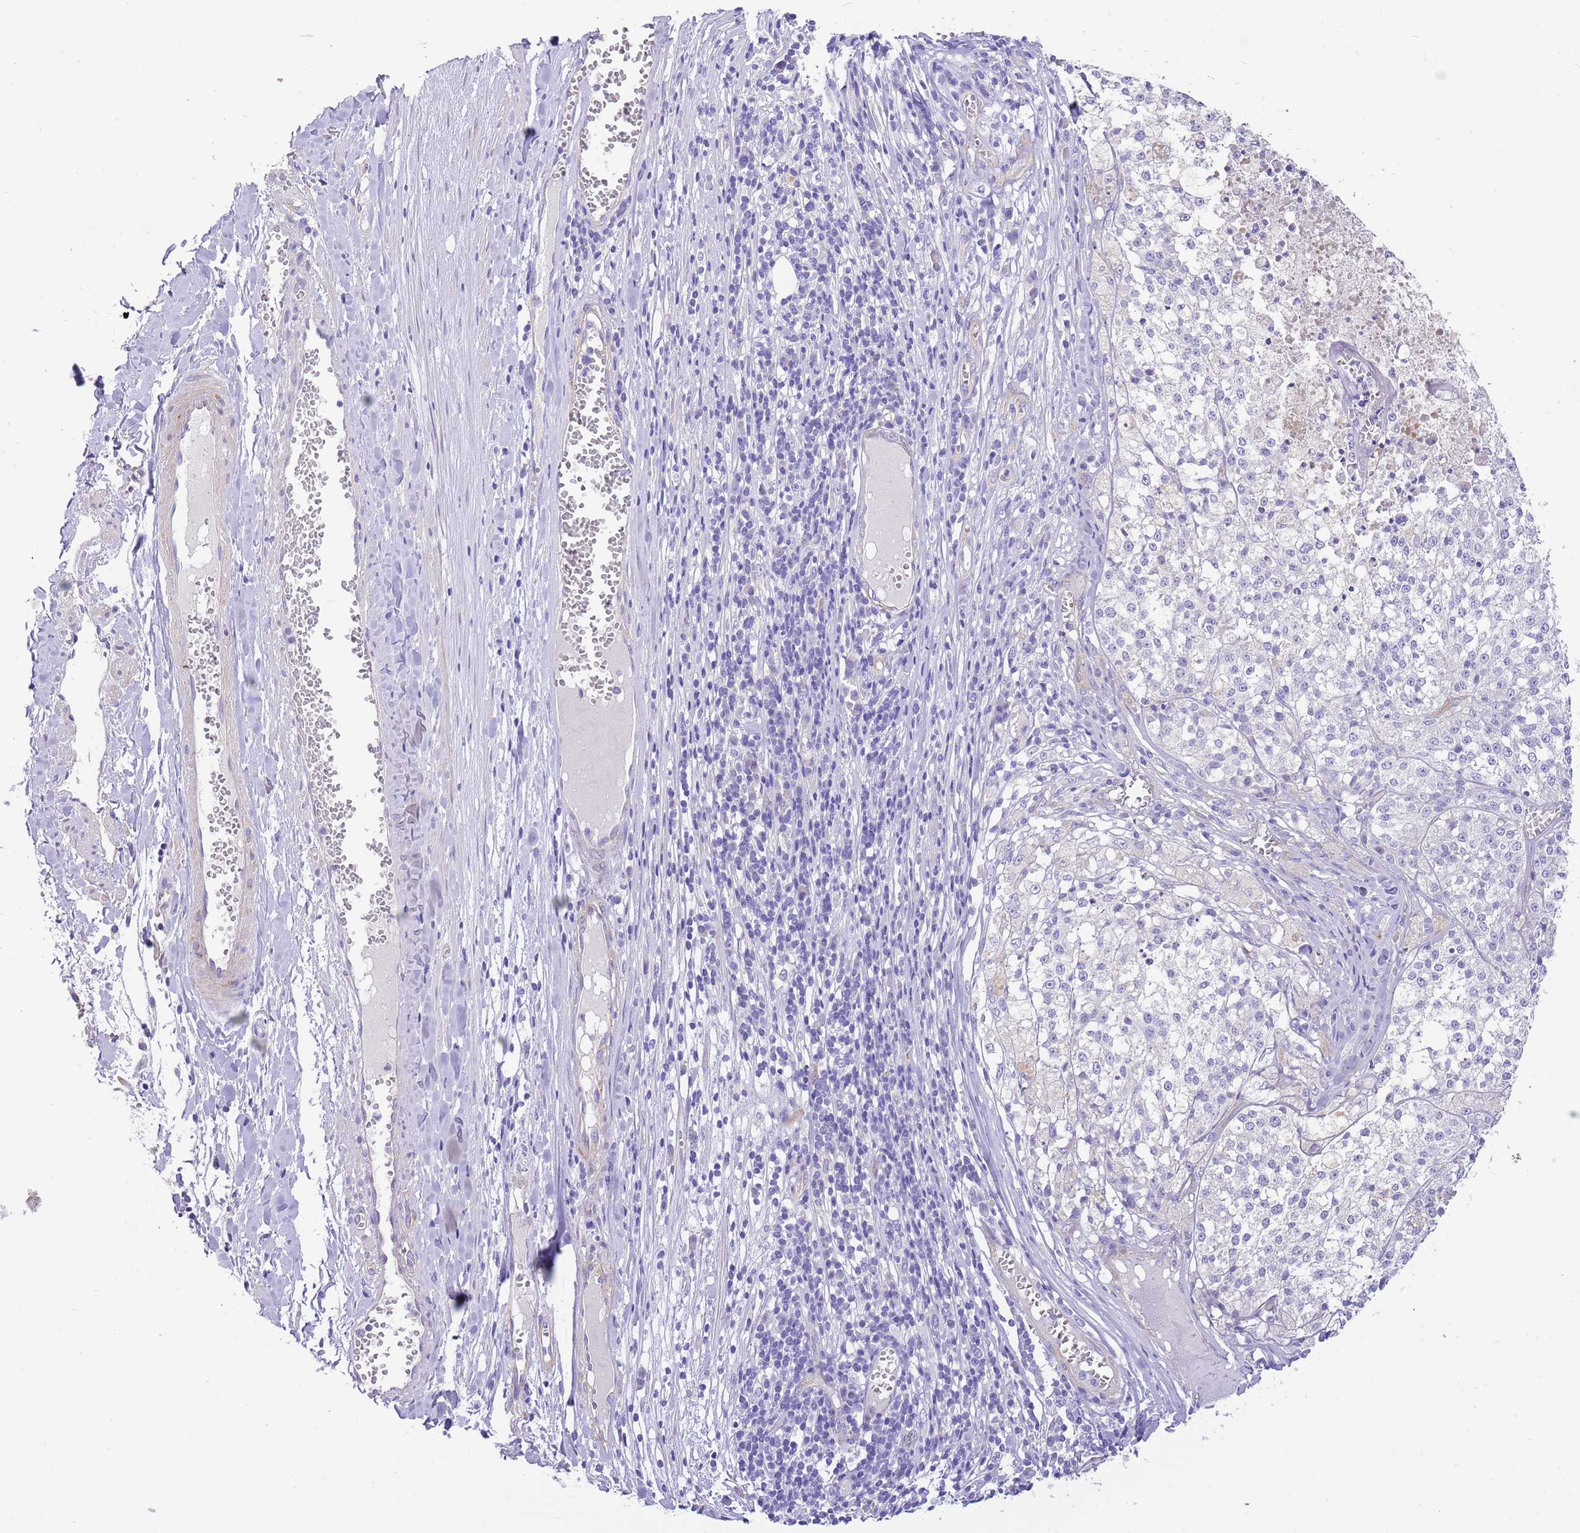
{"staining": {"intensity": "negative", "quantity": "none", "location": "none"}, "tissue": "melanoma", "cell_type": "Tumor cells", "image_type": "cancer", "snomed": [{"axis": "morphology", "description": "Malignant melanoma, NOS"}, {"axis": "topography", "description": "Skin"}], "caption": "A micrograph of human malignant melanoma is negative for staining in tumor cells.", "gene": "SERINC3", "patient": {"sex": "female", "age": 64}}